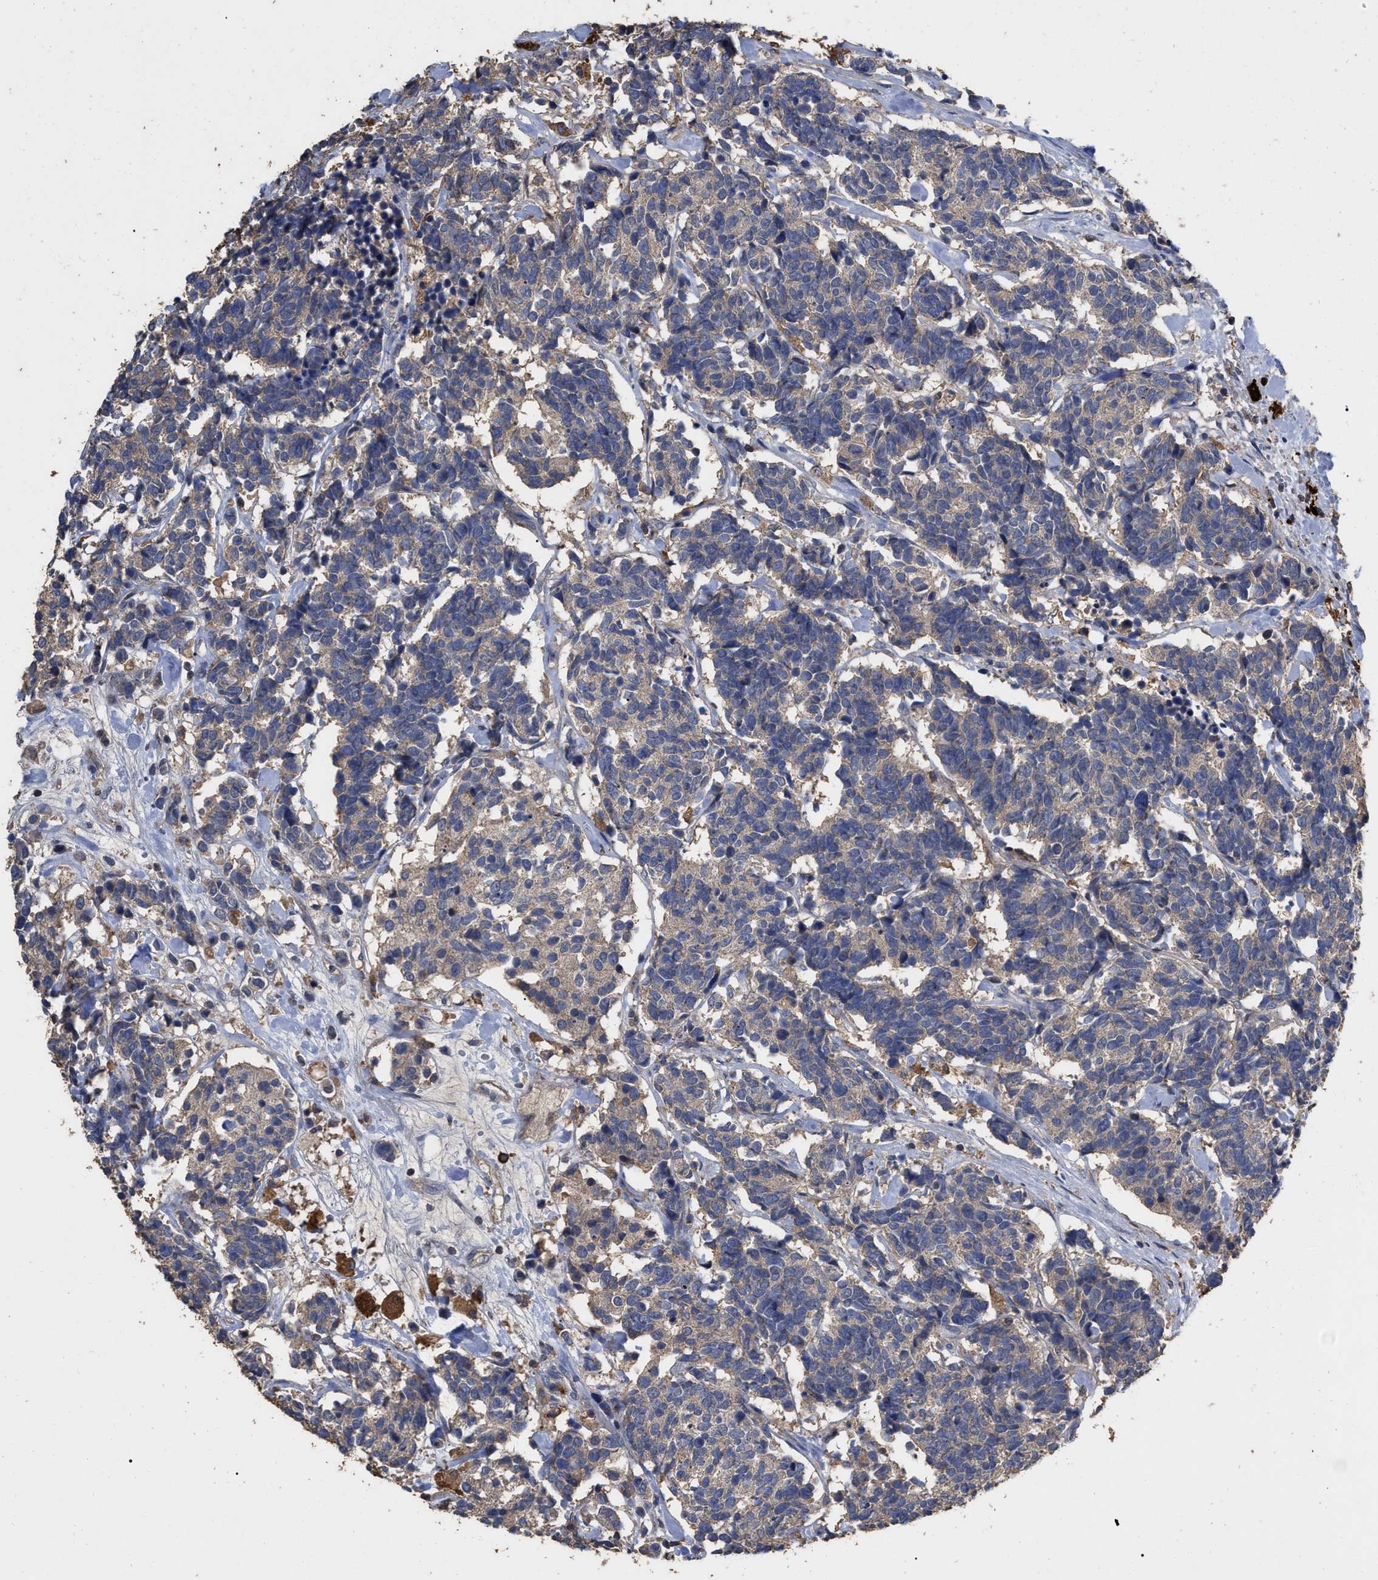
{"staining": {"intensity": "negative", "quantity": "none", "location": "none"}, "tissue": "carcinoid", "cell_type": "Tumor cells", "image_type": "cancer", "snomed": [{"axis": "morphology", "description": "Carcinoma, NOS"}, {"axis": "morphology", "description": "Carcinoid, malignant, NOS"}, {"axis": "topography", "description": "Urinary bladder"}], "caption": "IHC of carcinoma displays no expression in tumor cells.", "gene": "GPR179", "patient": {"sex": "male", "age": 57}}